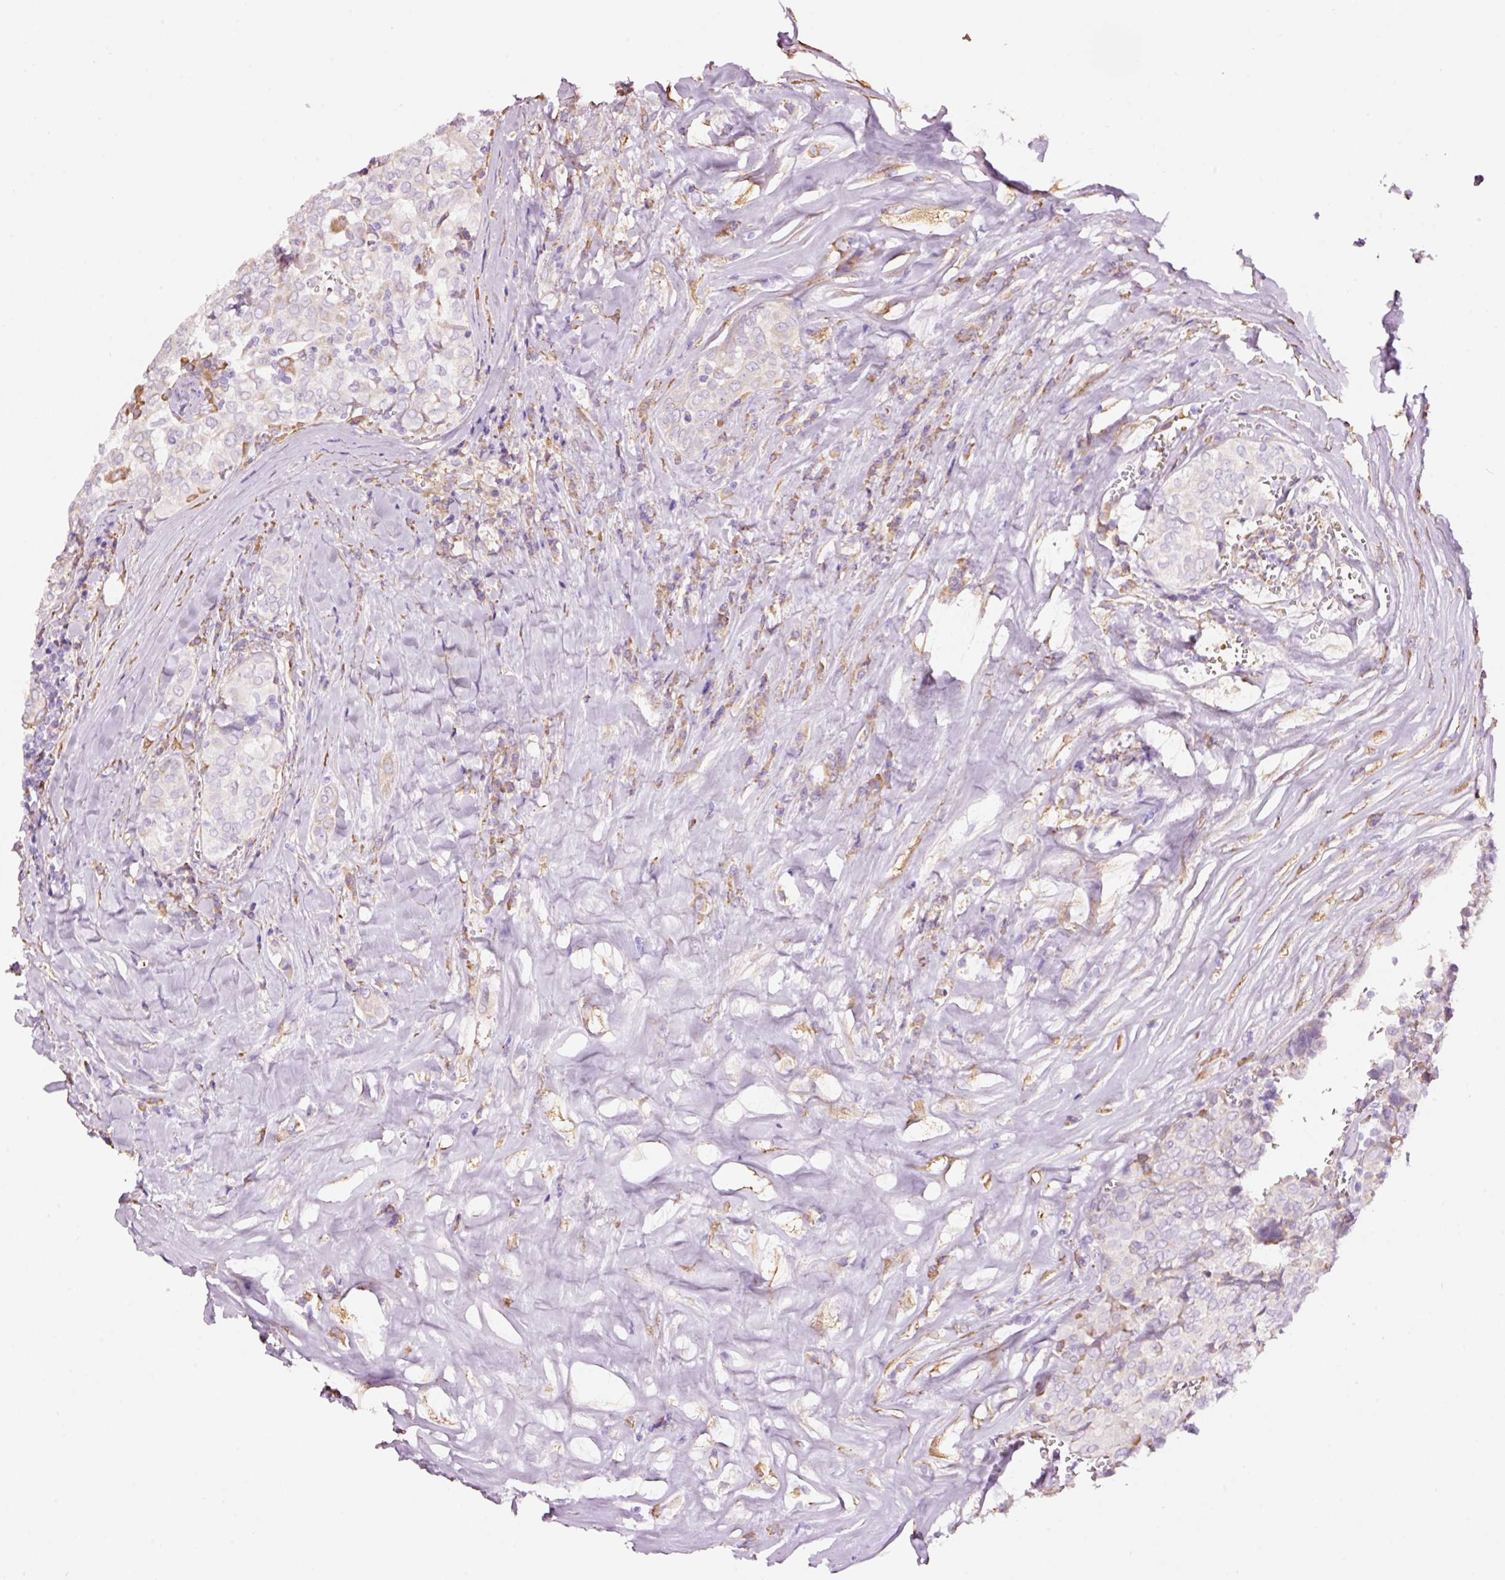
{"staining": {"intensity": "negative", "quantity": "none", "location": "none"}, "tissue": "thyroid cancer", "cell_type": "Tumor cells", "image_type": "cancer", "snomed": [{"axis": "morphology", "description": "Papillary adenocarcinoma, NOS"}, {"axis": "topography", "description": "Thyroid gland"}], "caption": "The immunohistochemistry photomicrograph has no significant positivity in tumor cells of thyroid cancer (papillary adenocarcinoma) tissue. (DAB (3,3'-diaminobenzidine) immunohistochemistry, high magnification).", "gene": "GCG", "patient": {"sex": "female", "age": 30}}